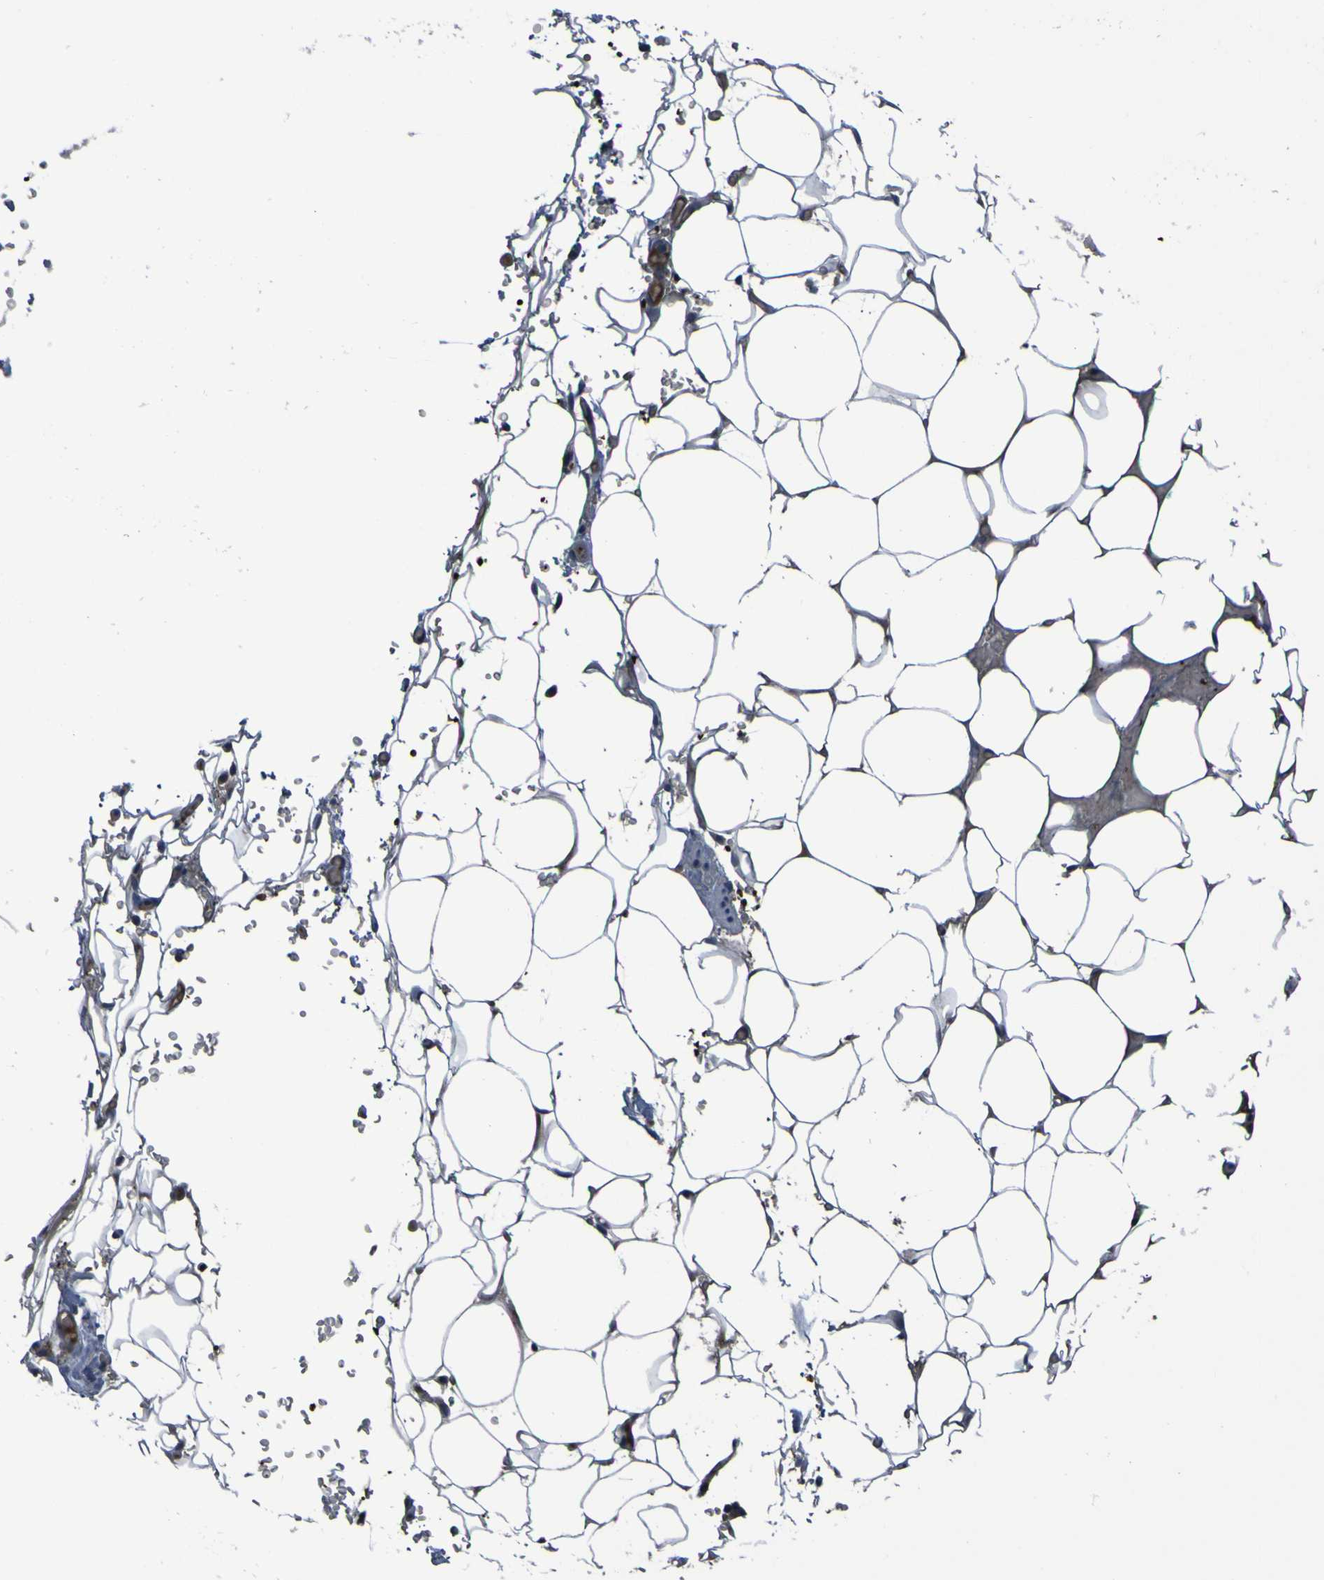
{"staining": {"intensity": "negative", "quantity": "none", "location": "none"}, "tissue": "adipose tissue", "cell_type": "Adipocytes", "image_type": "normal", "snomed": [{"axis": "morphology", "description": "Normal tissue, NOS"}, {"axis": "topography", "description": "Peripheral nerve tissue"}], "caption": "Adipocytes show no significant positivity in benign adipose tissue. Brightfield microscopy of immunohistochemistry (IHC) stained with DAB (3,3'-diaminobenzidine) (brown) and hematoxylin (blue), captured at high magnification.", "gene": "GRAMD1A", "patient": {"sex": "male", "age": 70}}